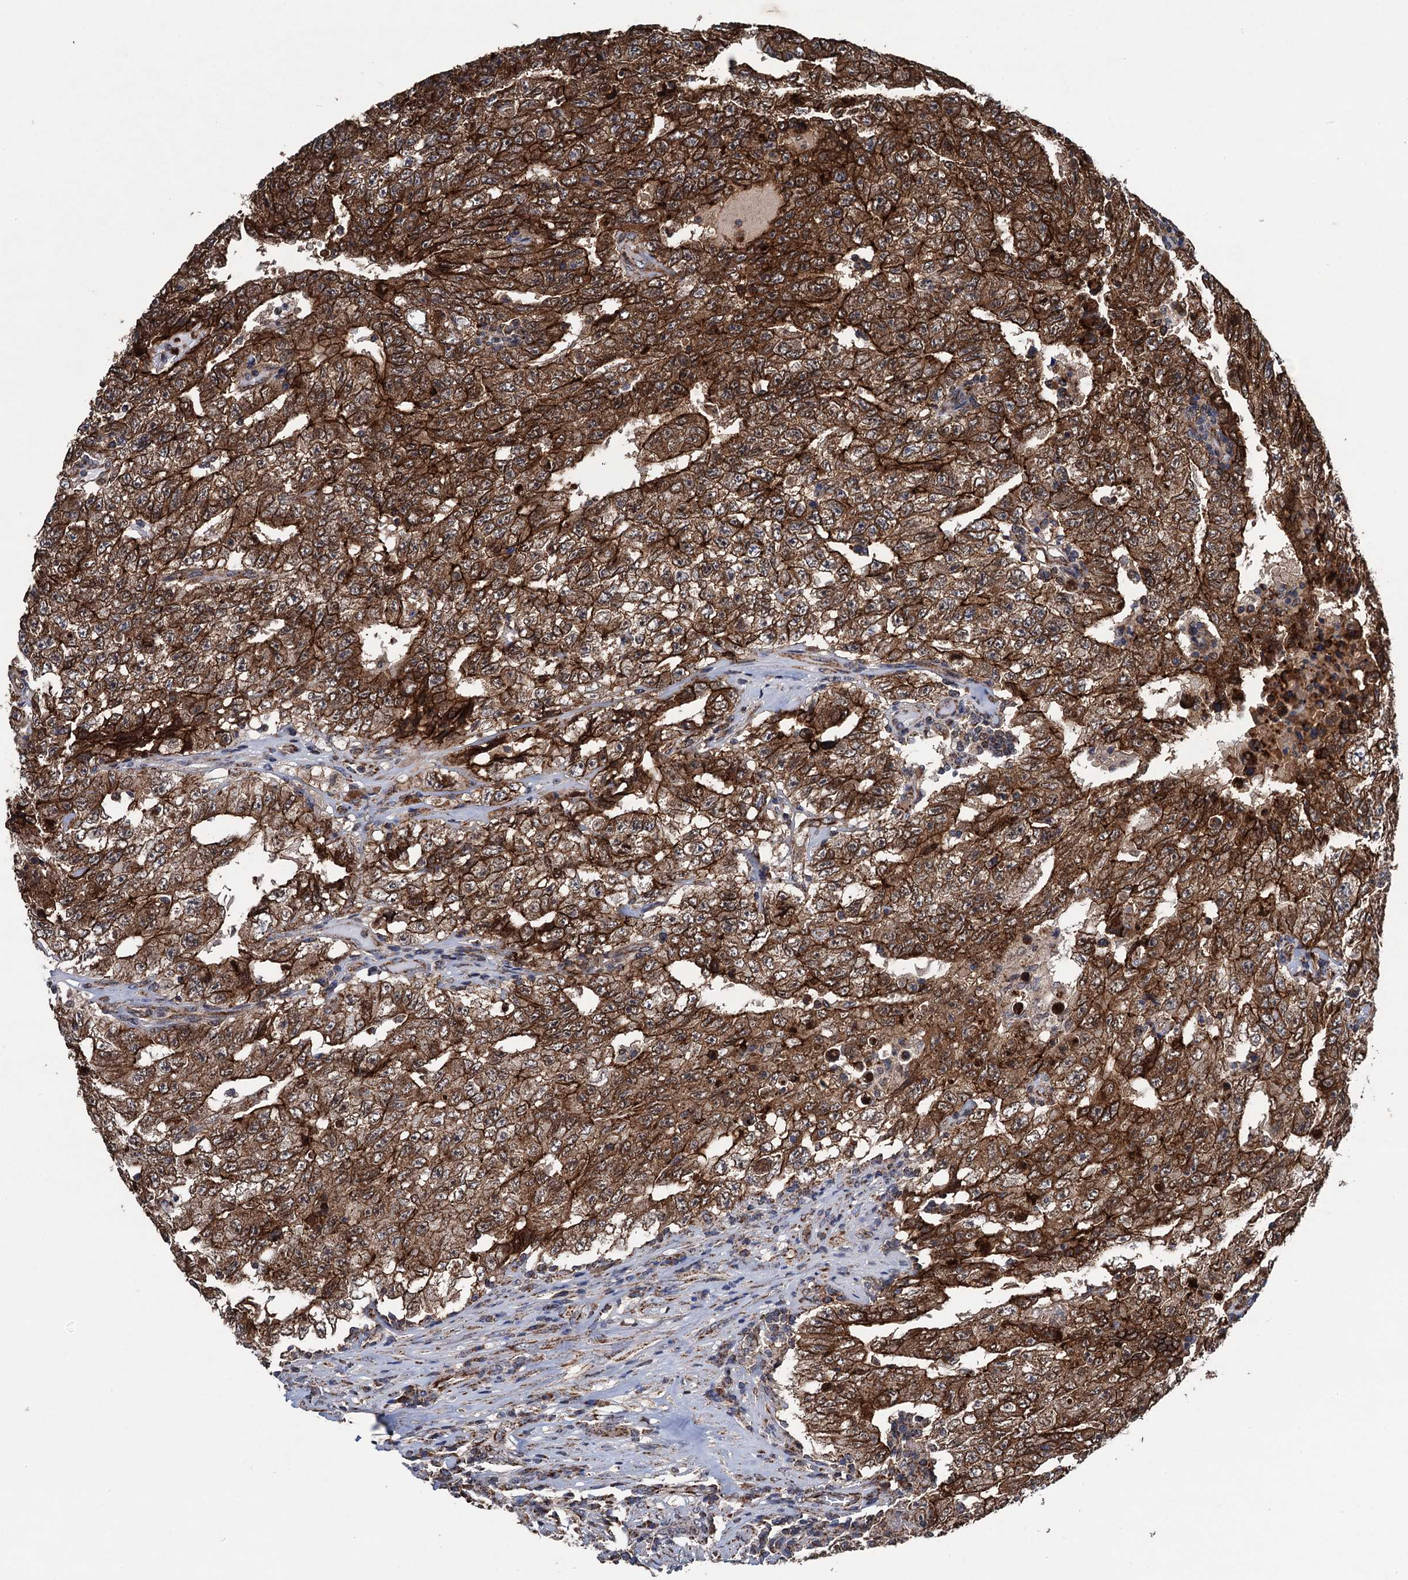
{"staining": {"intensity": "strong", "quantity": ">75%", "location": "cytoplasmic/membranous"}, "tissue": "testis cancer", "cell_type": "Tumor cells", "image_type": "cancer", "snomed": [{"axis": "morphology", "description": "Carcinoma, Embryonal, NOS"}, {"axis": "topography", "description": "Testis"}], "caption": "The immunohistochemical stain shows strong cytoplasmic/membranous positivity in tumor cells of testis cancer tissue.", "gene": "DGLUCY", "patient": {"sex": "male", "age": 26}}